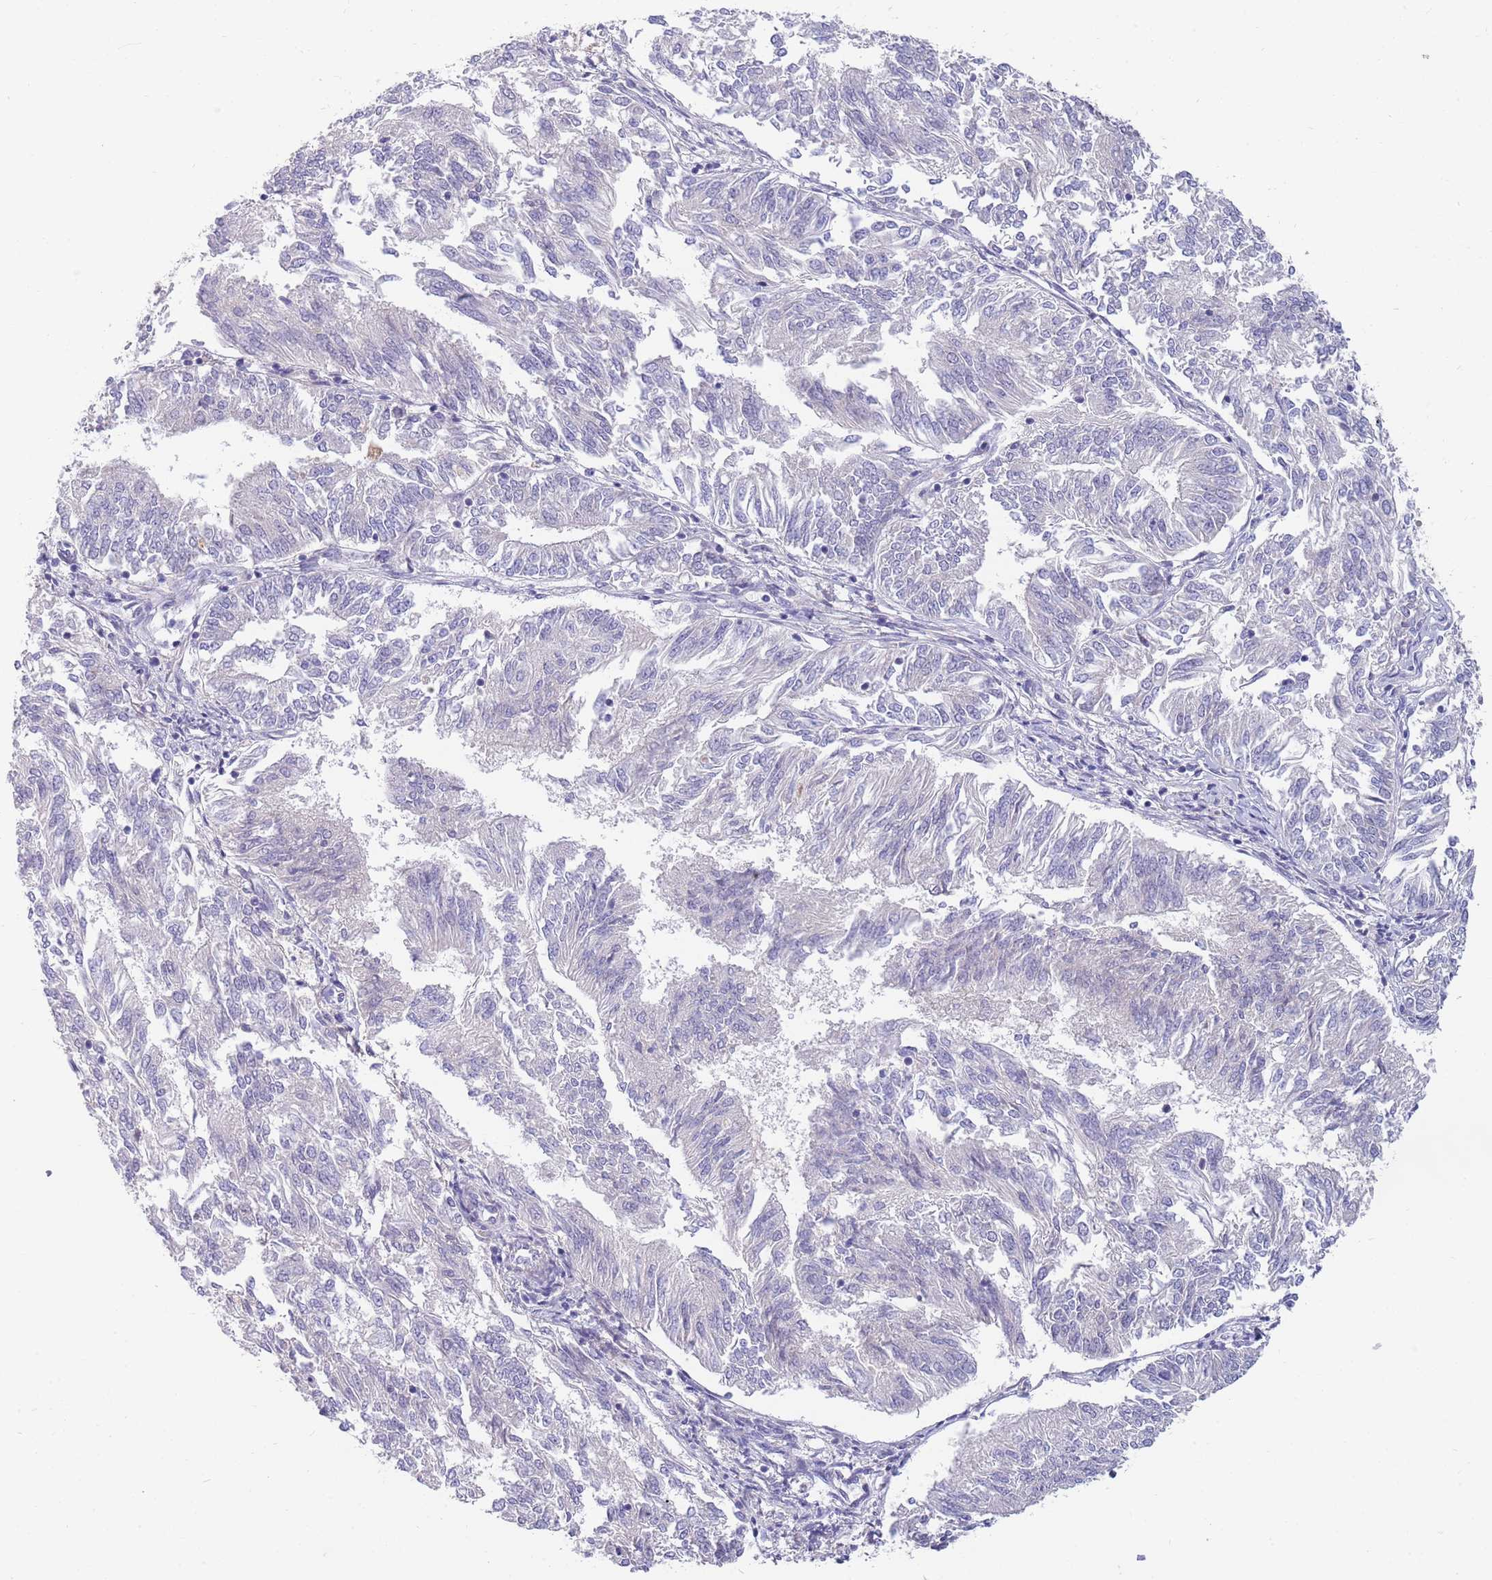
{"staining": {"intensity": "negative", "quantity": "none", "location": "none"}, "tissue": "endometrial cancer", "cell_type": "Tumor cells", "image_type": "cancer", "snomed": [{"axis": "morphology", "description": "Adenocarcinoma, NOS"}, {"axis": "topography", "description": "Endometrium"}], "caption": "This photomicrograph is of endometrial adenocarcinoma stained with immunohistochemistry (IHC) to label a protein in brown with the nuclei are counter-stained blue. There is no positivity in tumor cells.", "gene": "NLRP6", "patient": {"sex": "female", "age": 58}}